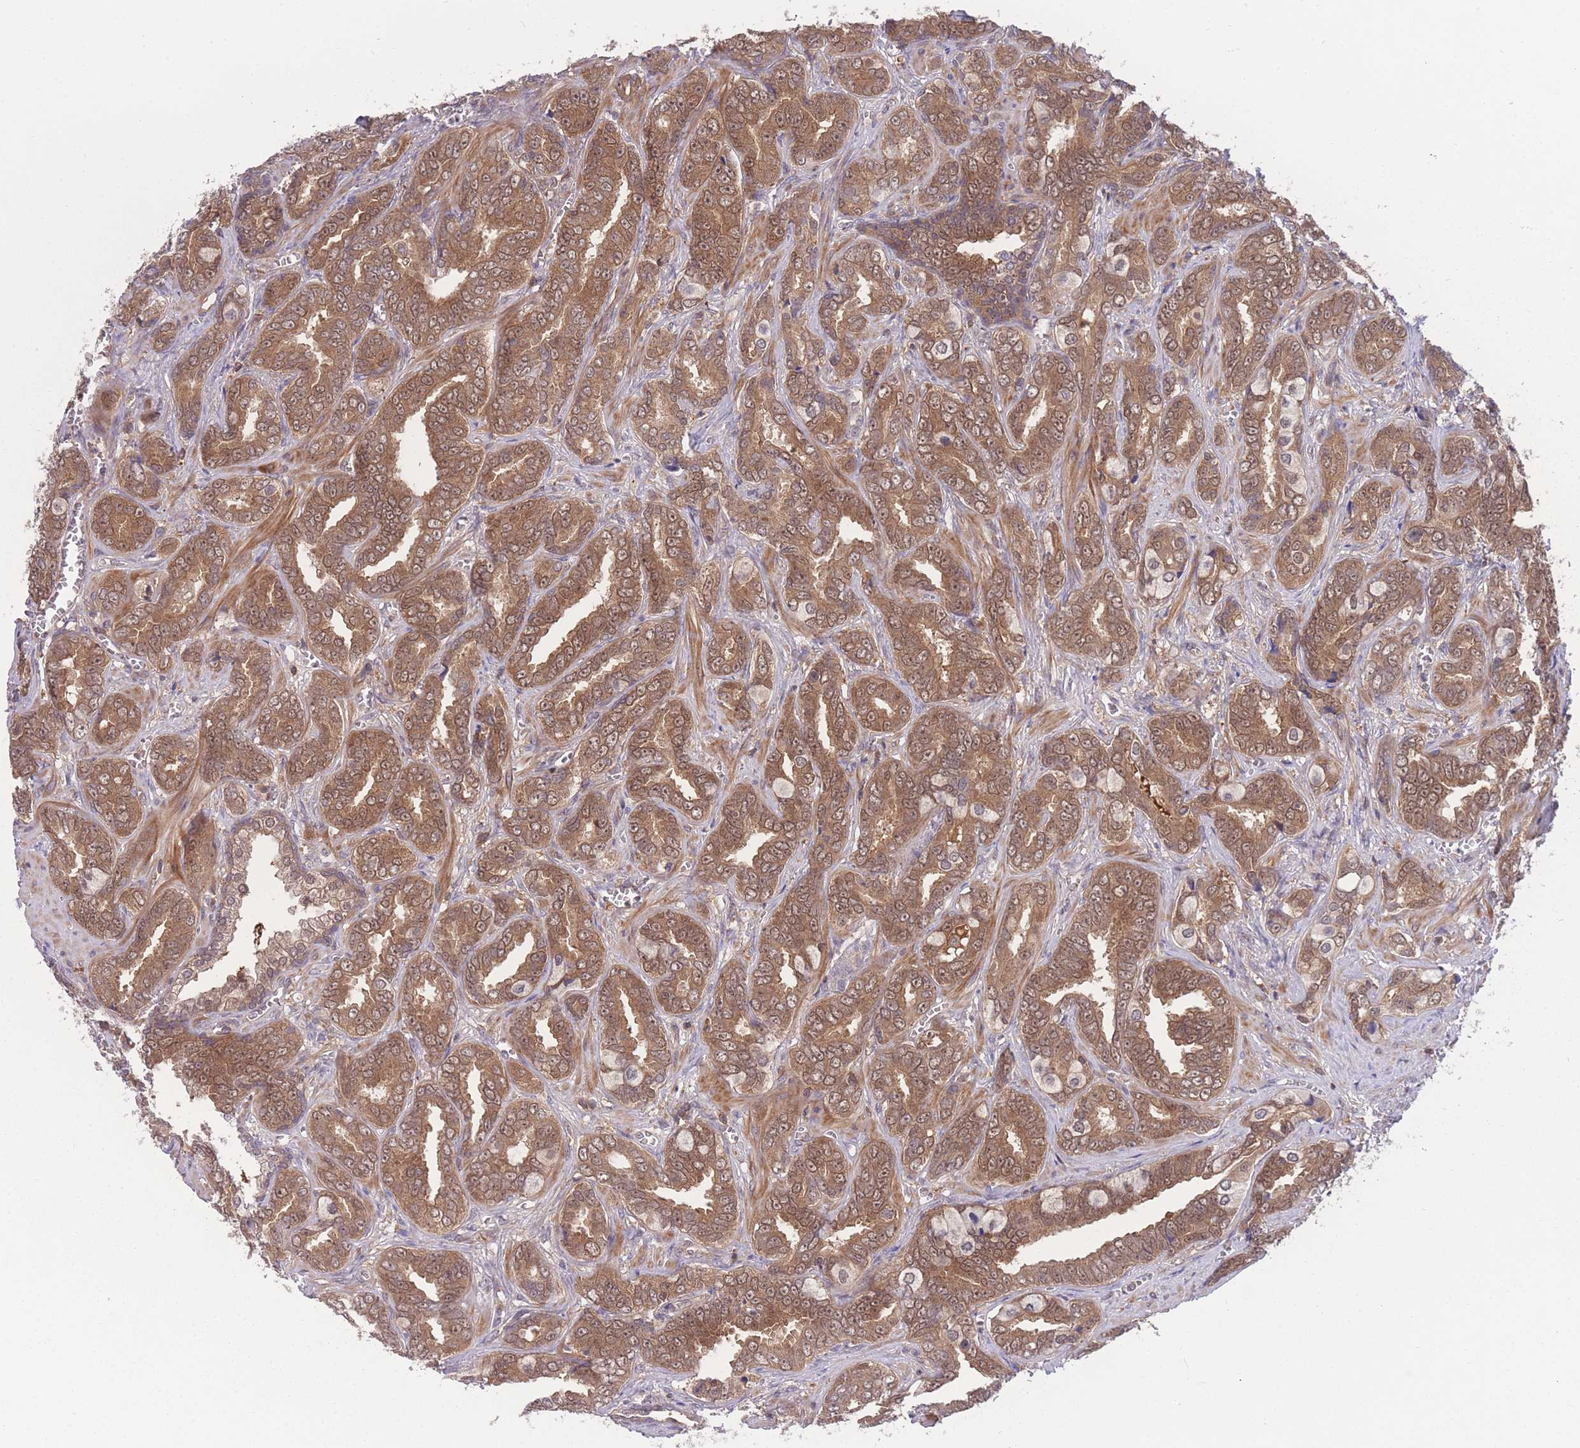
{"staining": {"intensity": "moderate", "quantity": ">75%", "location": "cytoplasmic/membranous"}, "tissue": "prostate cancer", "cell_type": "Tumor cells", "image_type": "cancer", "snomed": [{"axis": "morphology", "description": "Adenocarcinoma, High grade"}, {"axis": "topography", "description": "Prostate"}], "caption": "Protein expression analysis of prostate cancer (adenocarcinoma (high-grade)) shows moderate cytoplasmic/membranous expression in about >75% of tumor cells.", "gene": "UBE2N", "patient": {"sex": "male", "age": 67}}